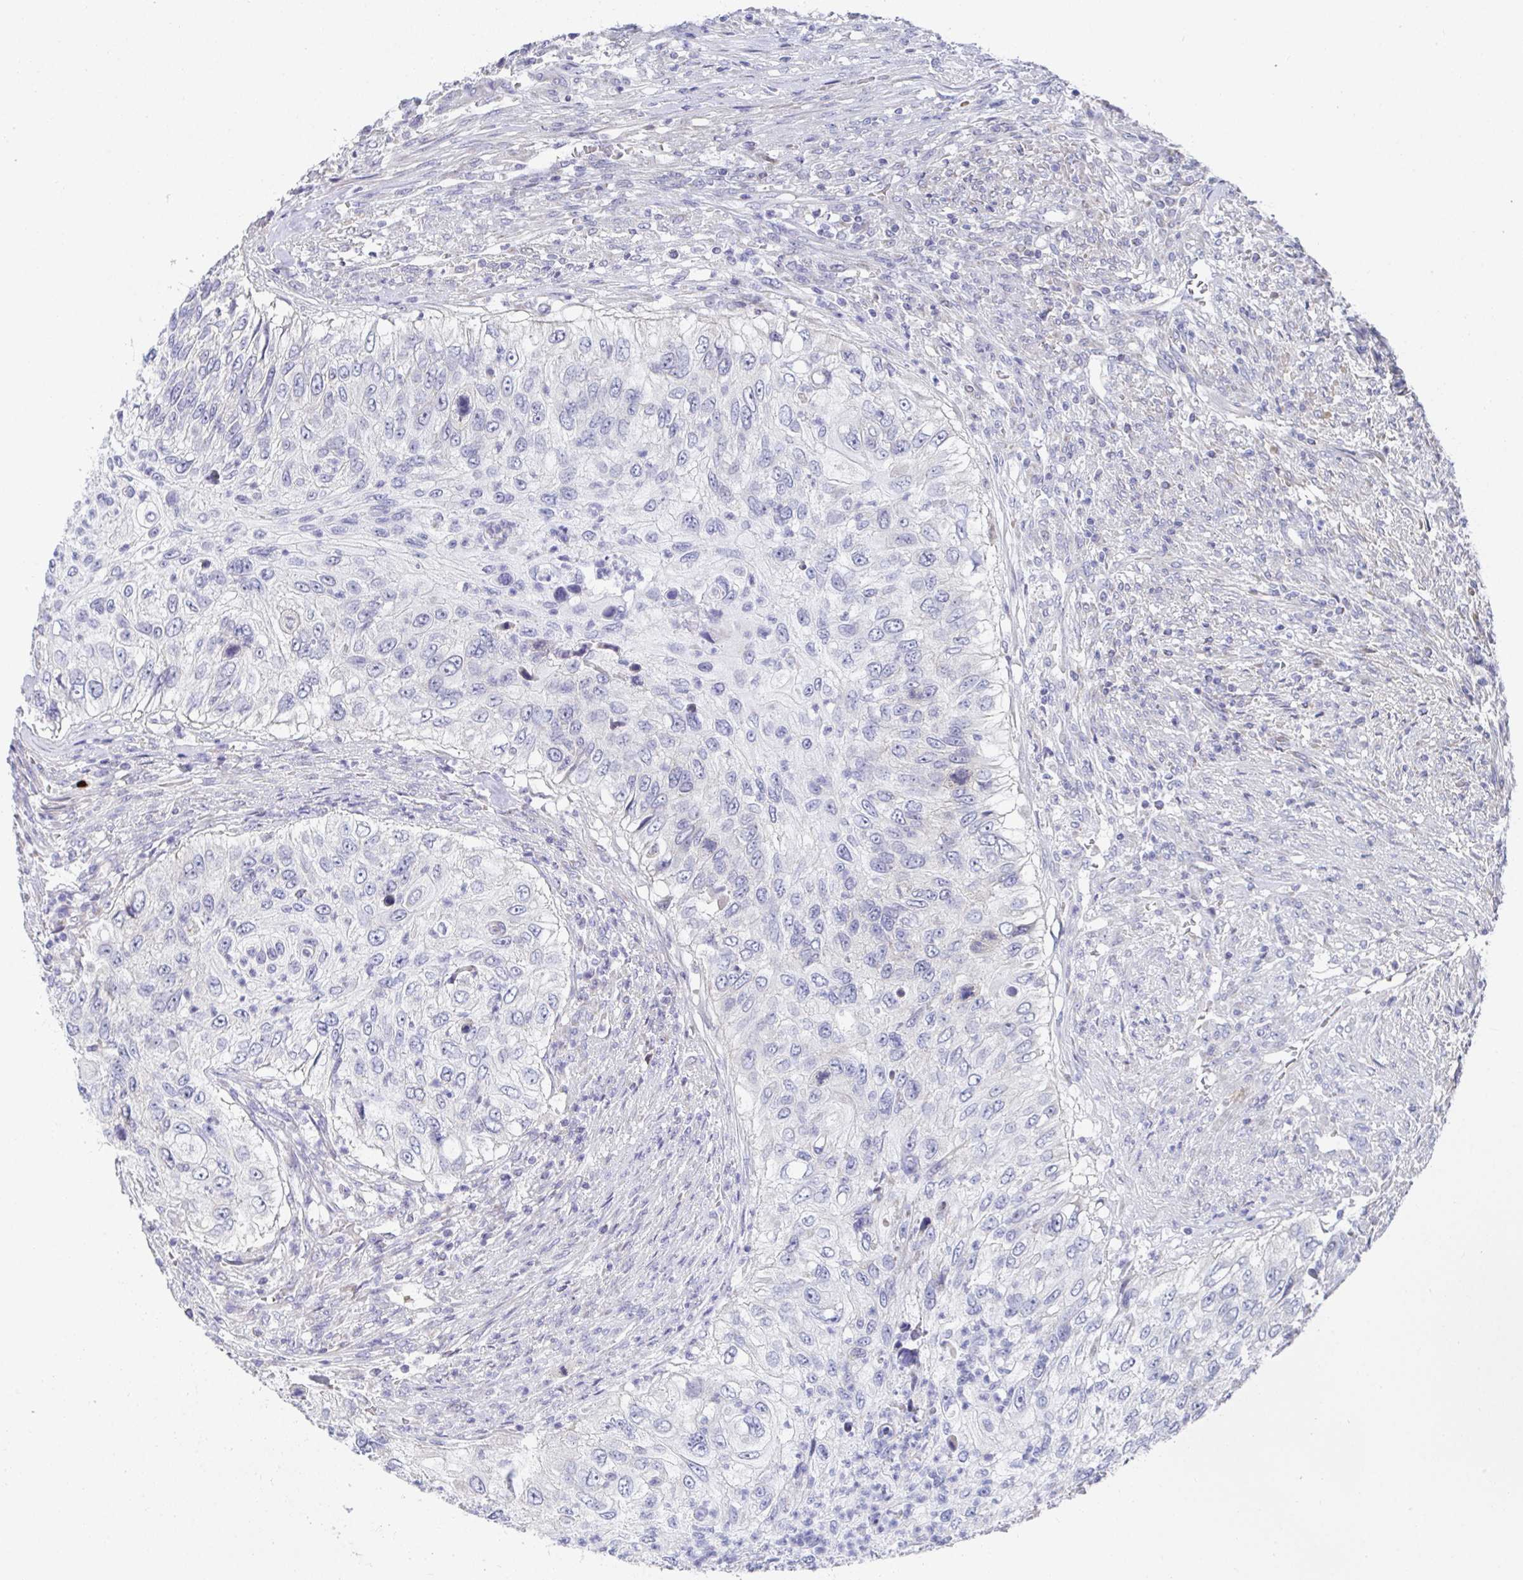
{"staining": {"intensity": "weak", "quantity": "<25%", "location": "nuclear"}, "tissue": "urothelial cancer", "cell_type": "Tumor cells", "image_type": "cancer", "snomed": [{"axis": "morphology", "description": "Urothelial carcinoma, High grade"}, {"axis": "topography", "description": "Urinary bladder"}], "caption": "Tumor cells are negative for brown protein staining in high-grade urothelial carcinoma. (DAB (3,3'-diaminobenzidine) immunohistochemistry with hematoxylin counter stain).", "gene": "ATP5F1C", "patient": {"sex": "female", "age": 60}}